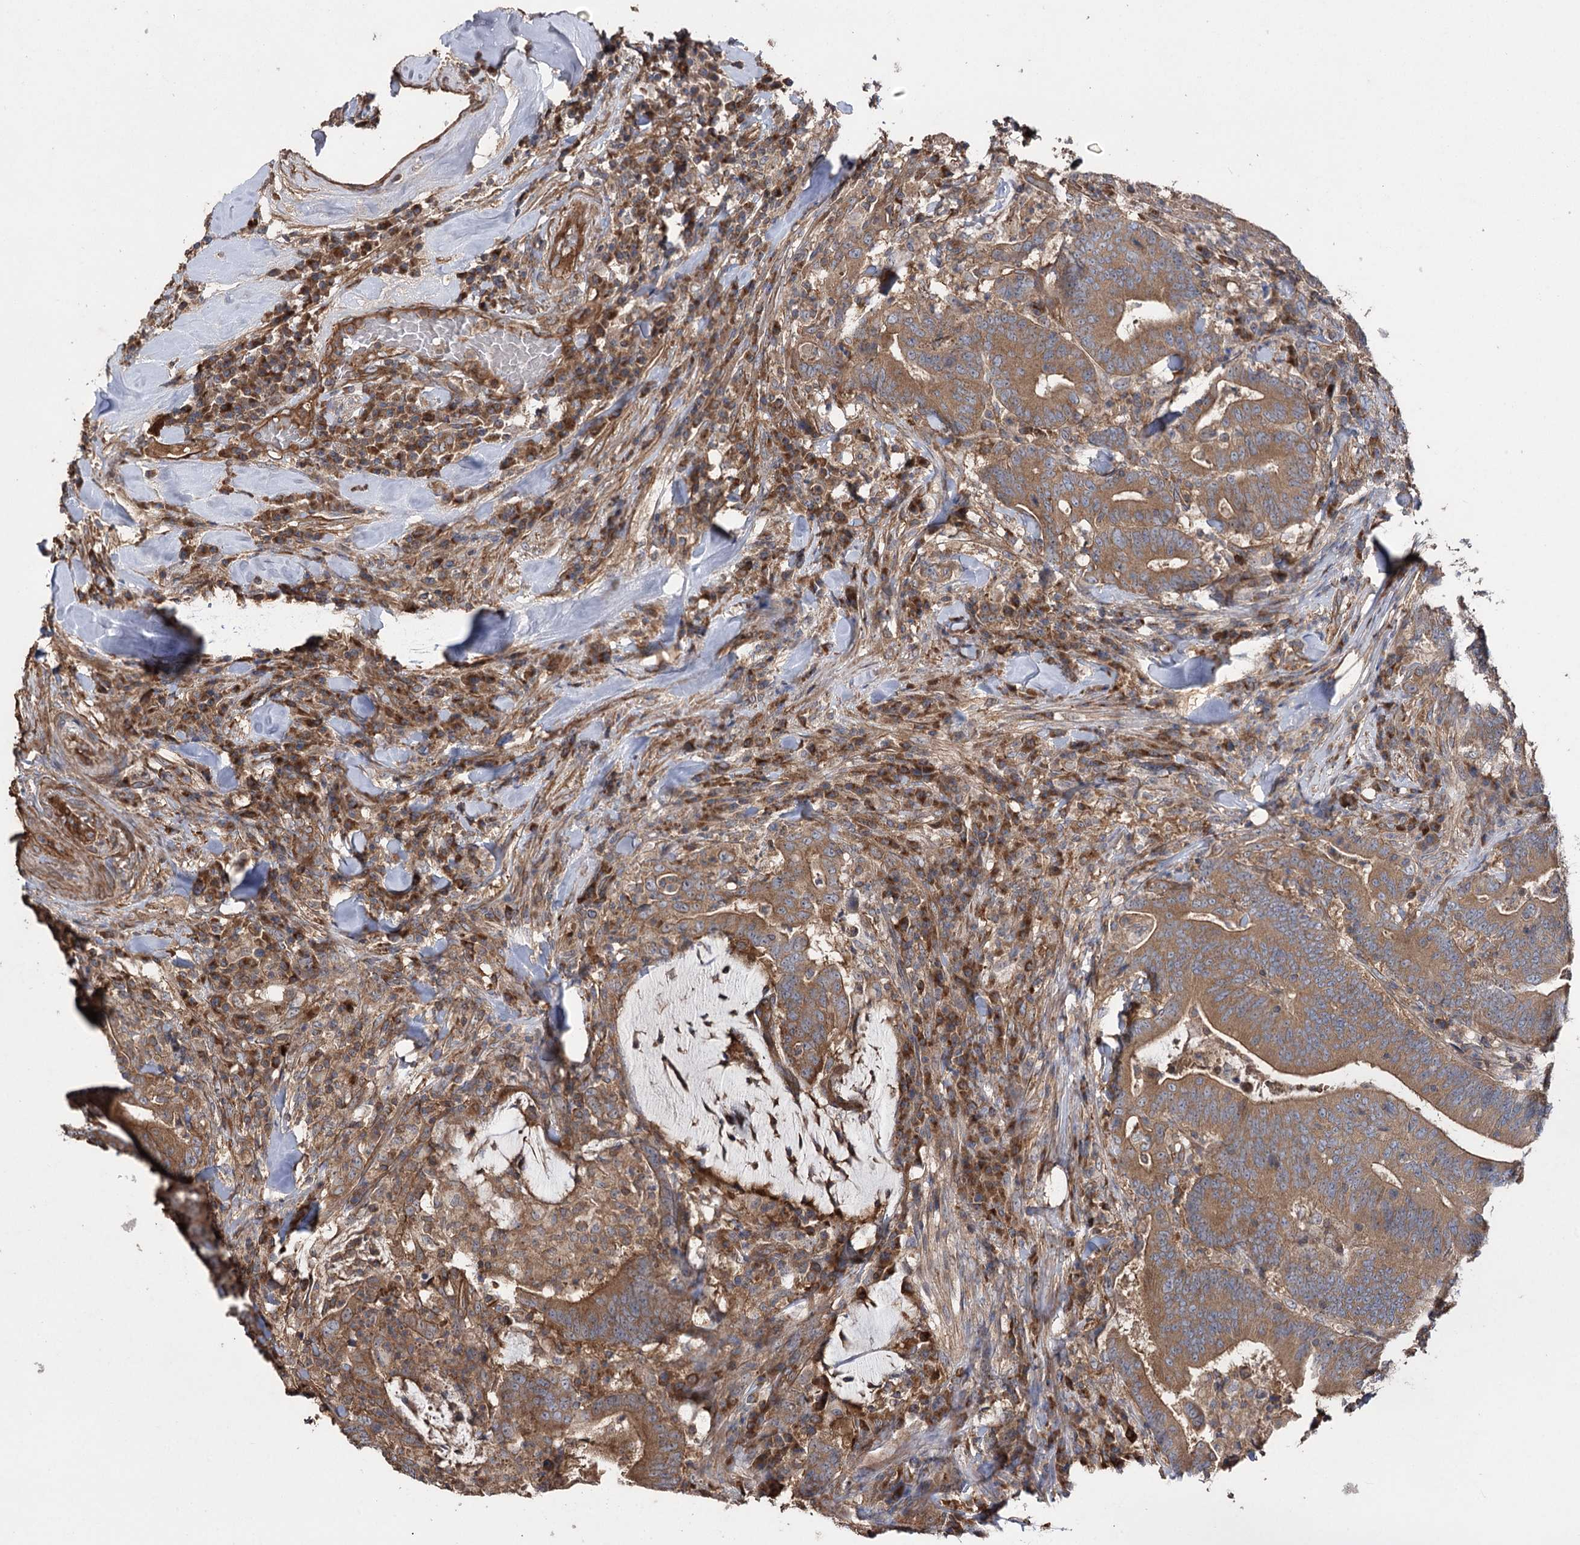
{"staining": {"intensity": "moderate", "quantity": ">75%", "location": "cytoplasmic/membranous"}, "tissue": "colorectal cancer", "cell_type": "Tumor cells", "image_type": "cancer", "snomed": [{"axis": "morphology", "description": "Adenocarcinoma, NOS"}, {"axis": "topography", "description": "Colon"}], "caption": "An image of colorectal adenocarcinoma stained for a protein reveals moderate cytoplasmic/membranous brown staining in tumor cells.", "gene": "LARS2", "patient": {"sex": "female", "age": 66}}